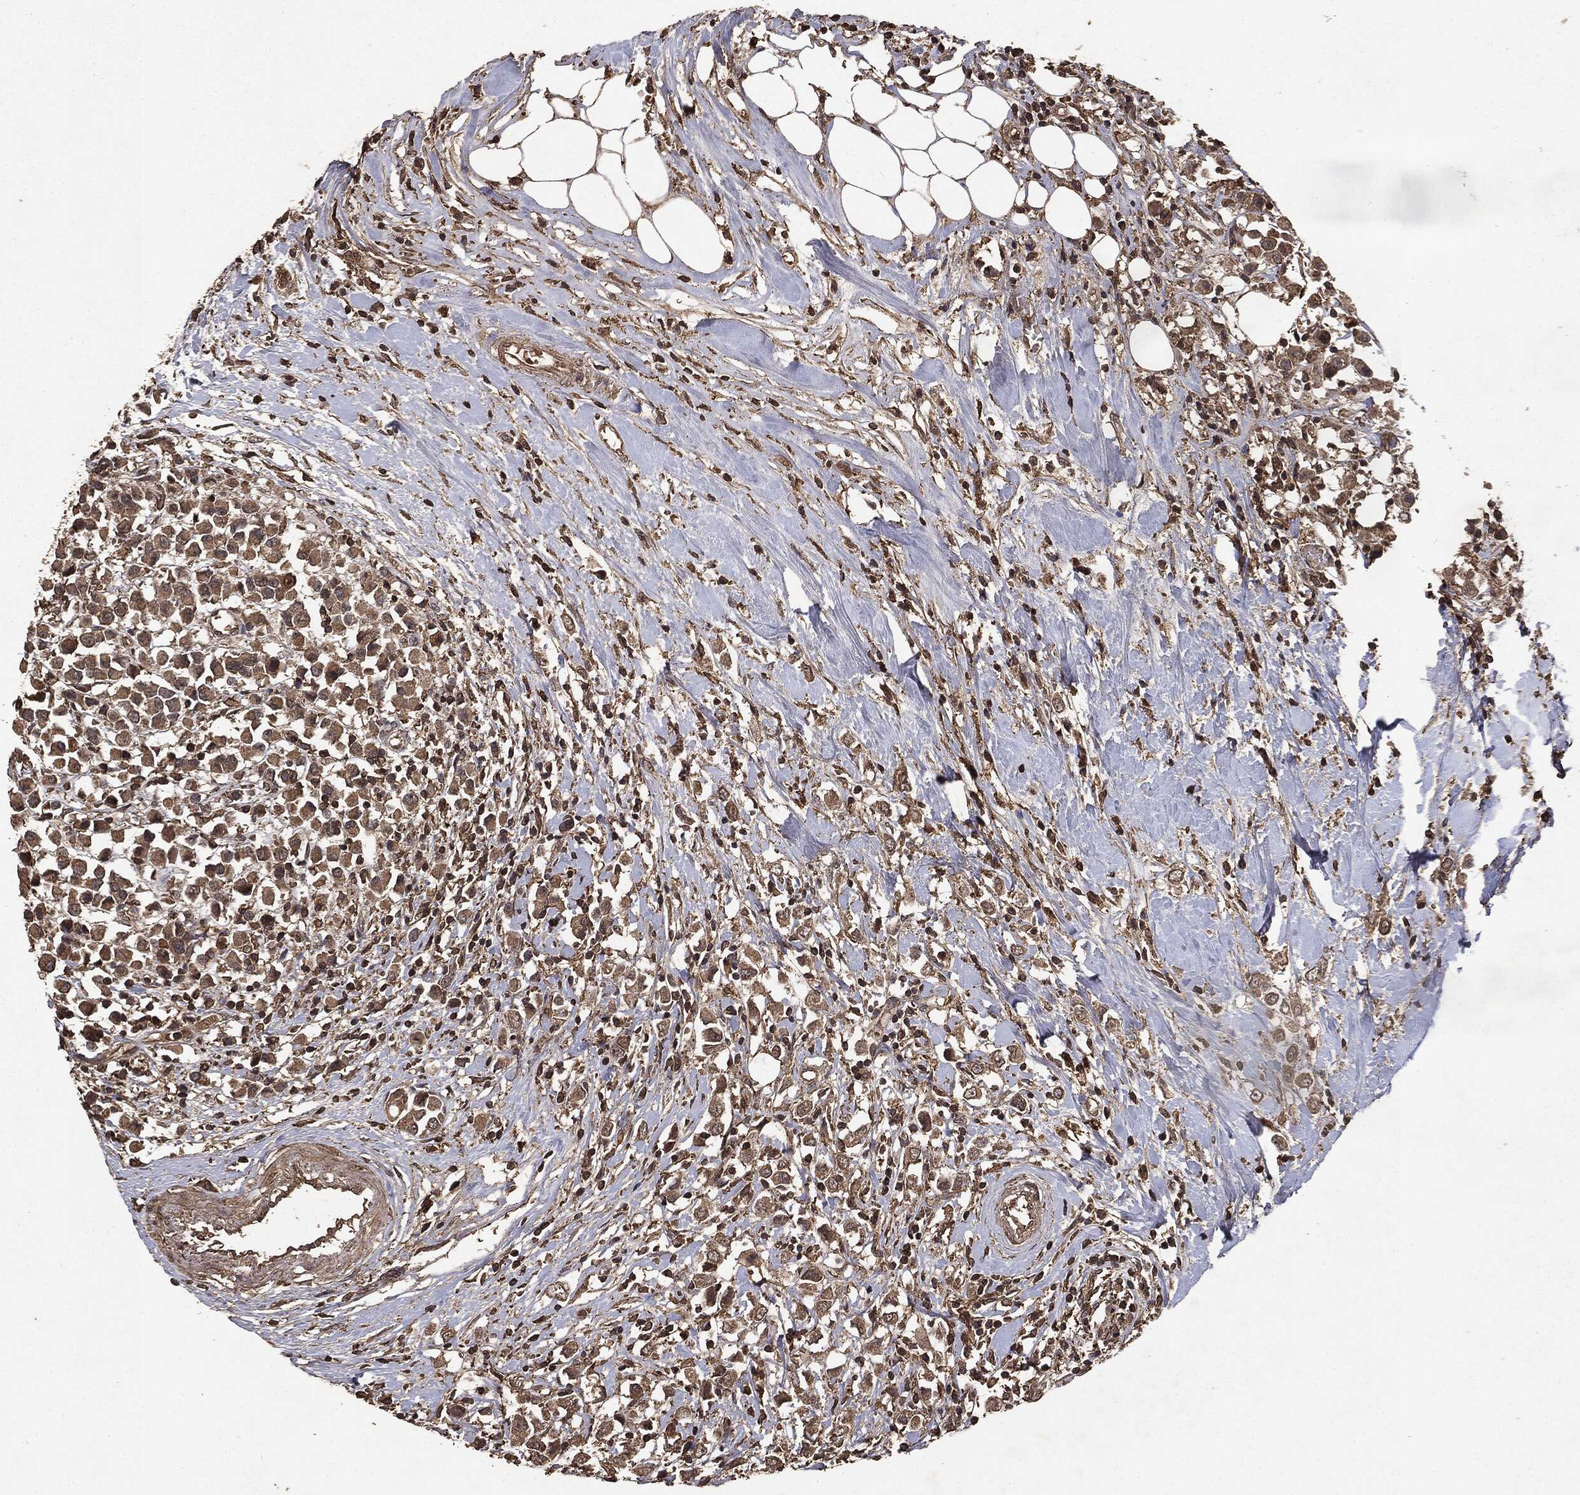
{"staining": {"intensity": "weak", "quantity": ">75%", "location": "cytoplasmic/membranous"}, "tissue": "breast cancer", "cell_type": "Tumor cells", "image_type": "cancer", "snomed": [{"axis": "morphology", "description": "Duct carcinoma"}, {"axis": "topography", "description": "Breast"}], "caption": "Immunohistochemical staining of human breast cancer (invasive ductal carcinoma) displays weak cytoplasmic/membranous protein positivity in approximately >75% of tumor cells.", "gene": "NME1", "patient": {"sex": "female", "age": 61}}